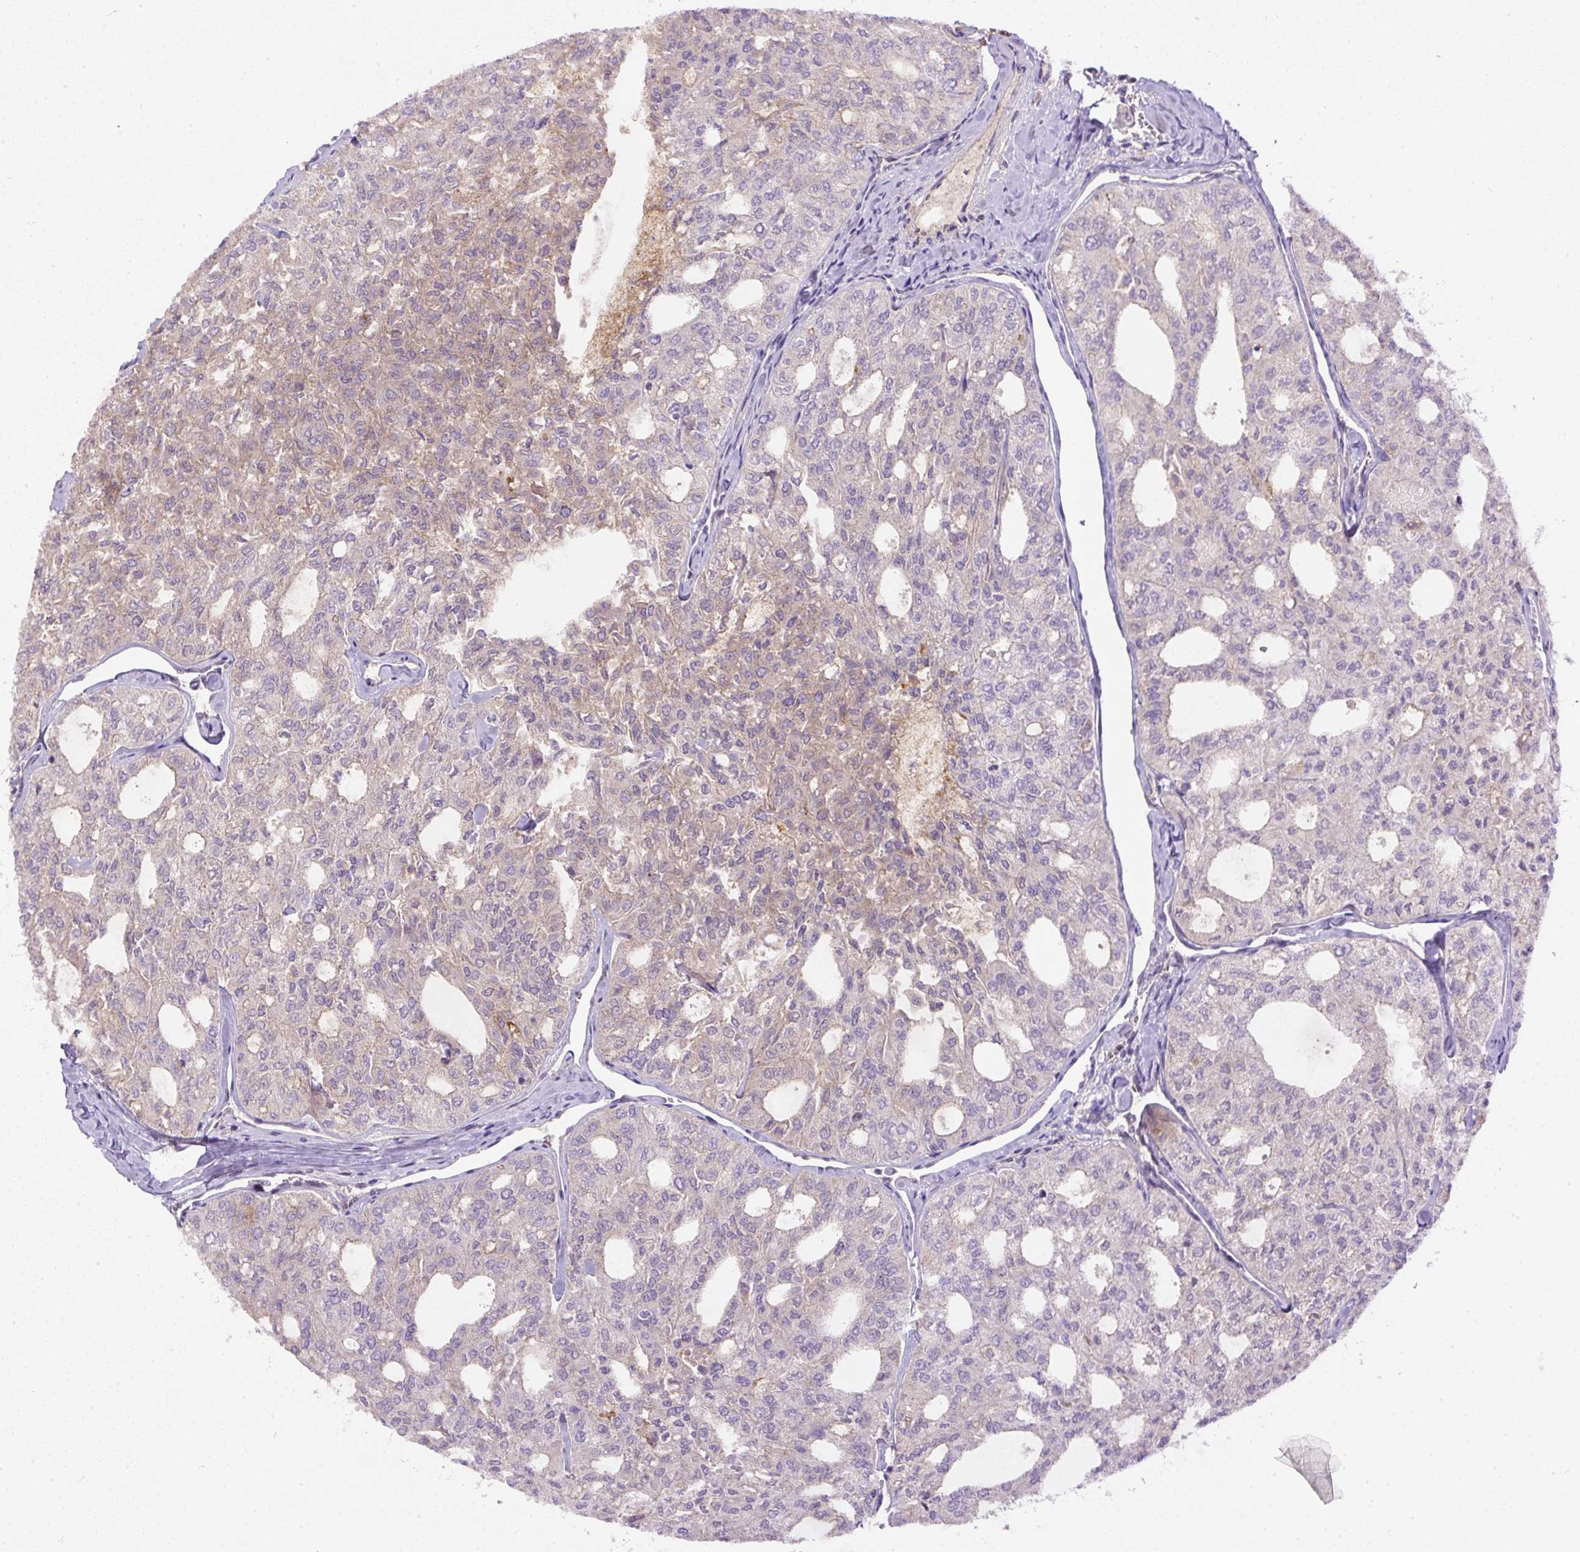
{"staining": {"intensity": "weak", "quantity": "<25%", "location": "cytoplasmic/membranous"}, "tissue": "thyroid cancer", "cell_type": "Tumor cells", "image_type": "cancer", "snomed": [{"axis": "morphology", "description": "Follicular adenoma carcinoma, NOS"}, {"axis": "topography", "description": "Thyroid gland"}], "caption": "Immunohistochemistry (IHC) image of neoplastic tissue: follicular adenoma carcinoma (thyroid) stained with DAB shows no significant protein expression in tumor cells.", "gene": "DAPK1", "patient": {"sex": "male", "age": 75}}